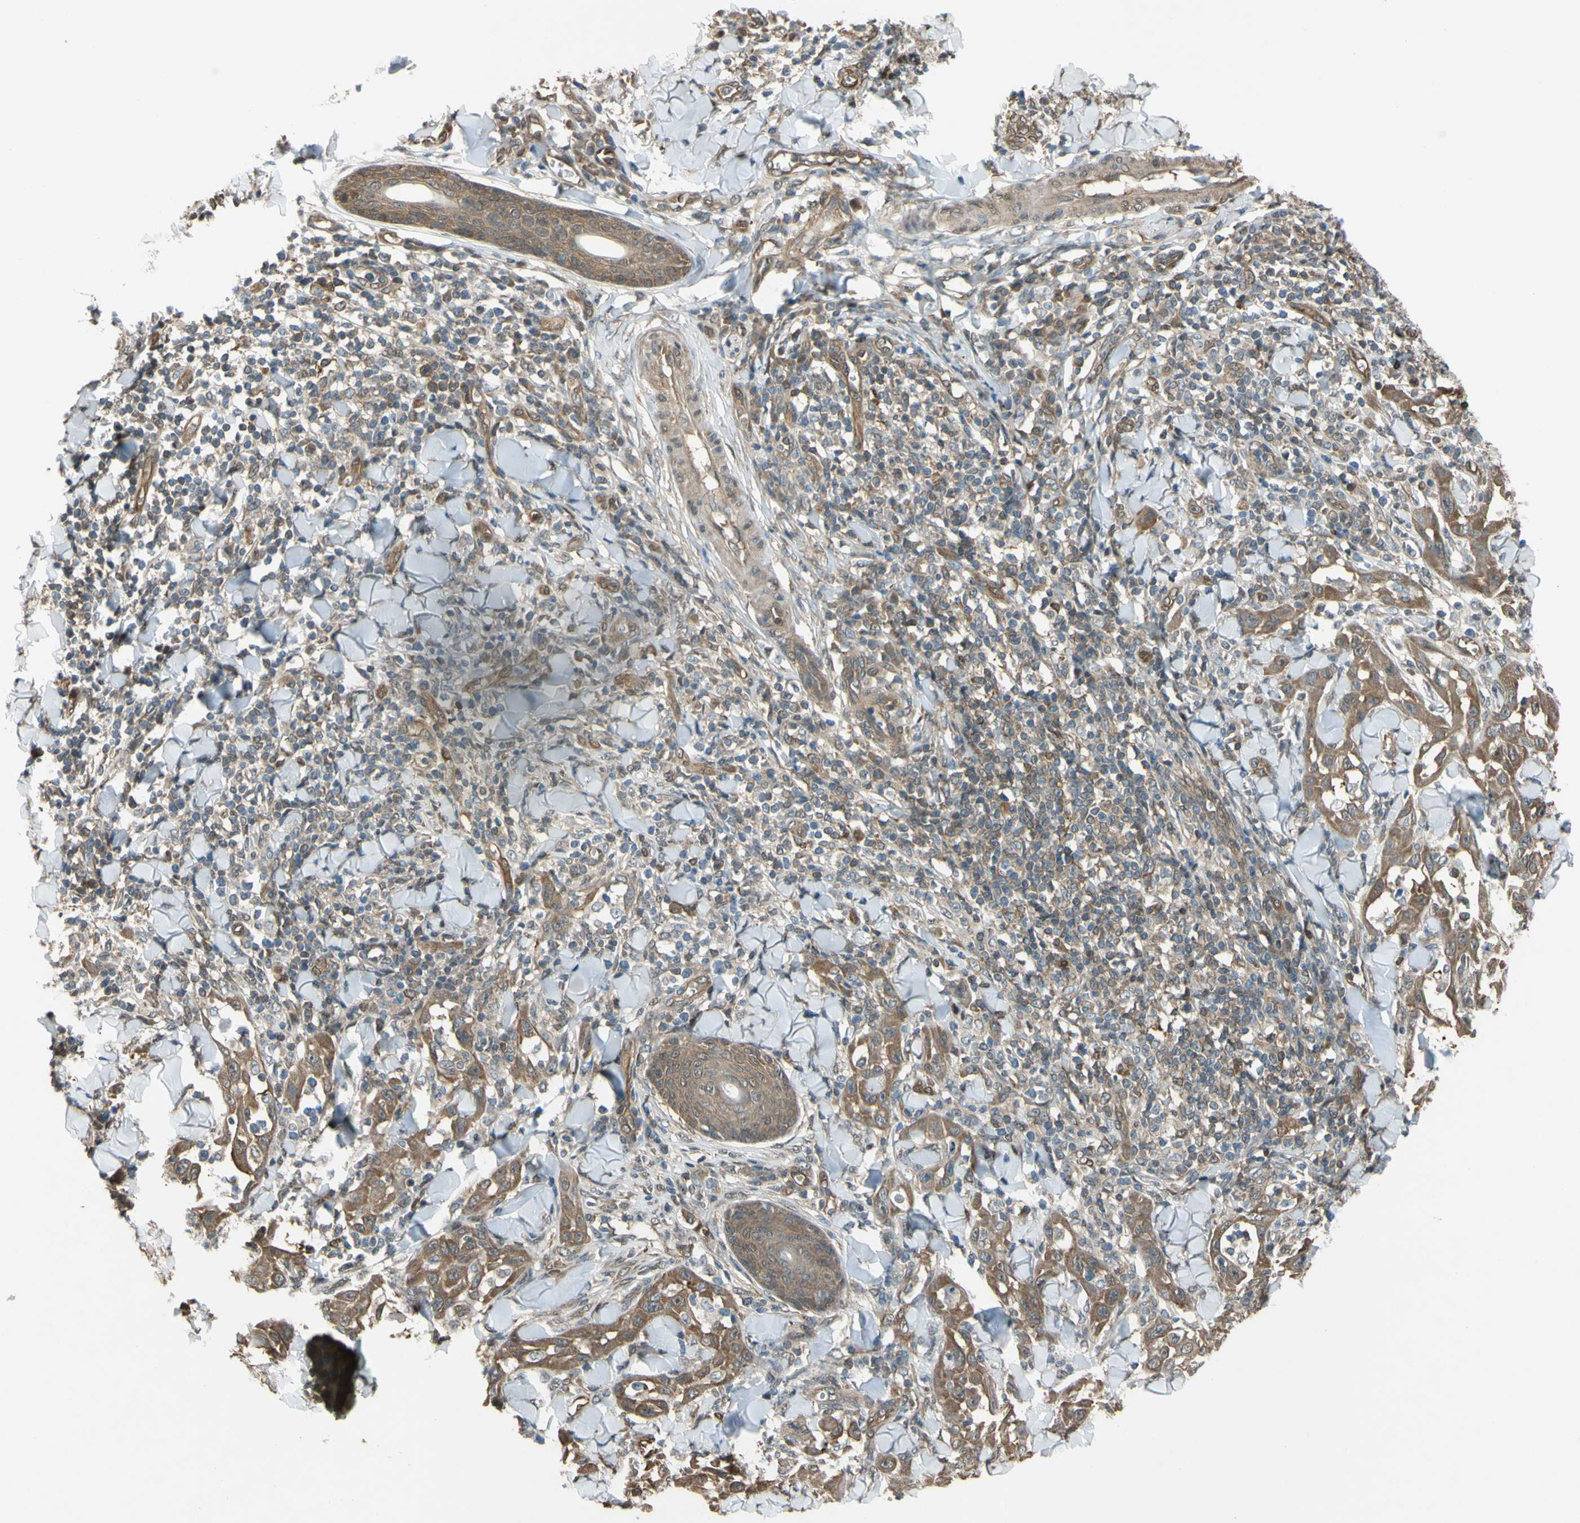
{"staining": {"intensity": "moderate", "quantity": ">75%", "location": "cytoplasmic/membranous"}, "tissue": "skin cancer", "cell_type": "Tumor cells", "image_type": "cancer", "snomed": [{"axis": "morphology", "description": "Squamous cell carcinoma, NOS"}, {"axis": "topography", "description": "Skin"}], "caption": "A photomicrograph showing moderate cytoplasmic/membranous positivity in about >75% of tumor cells in squamous cell carcinoma (skin), as visualized by brown immunohistochemical staining.", "gene": "YWHAQ", "patient": {"sex": "male", "age": 24}}